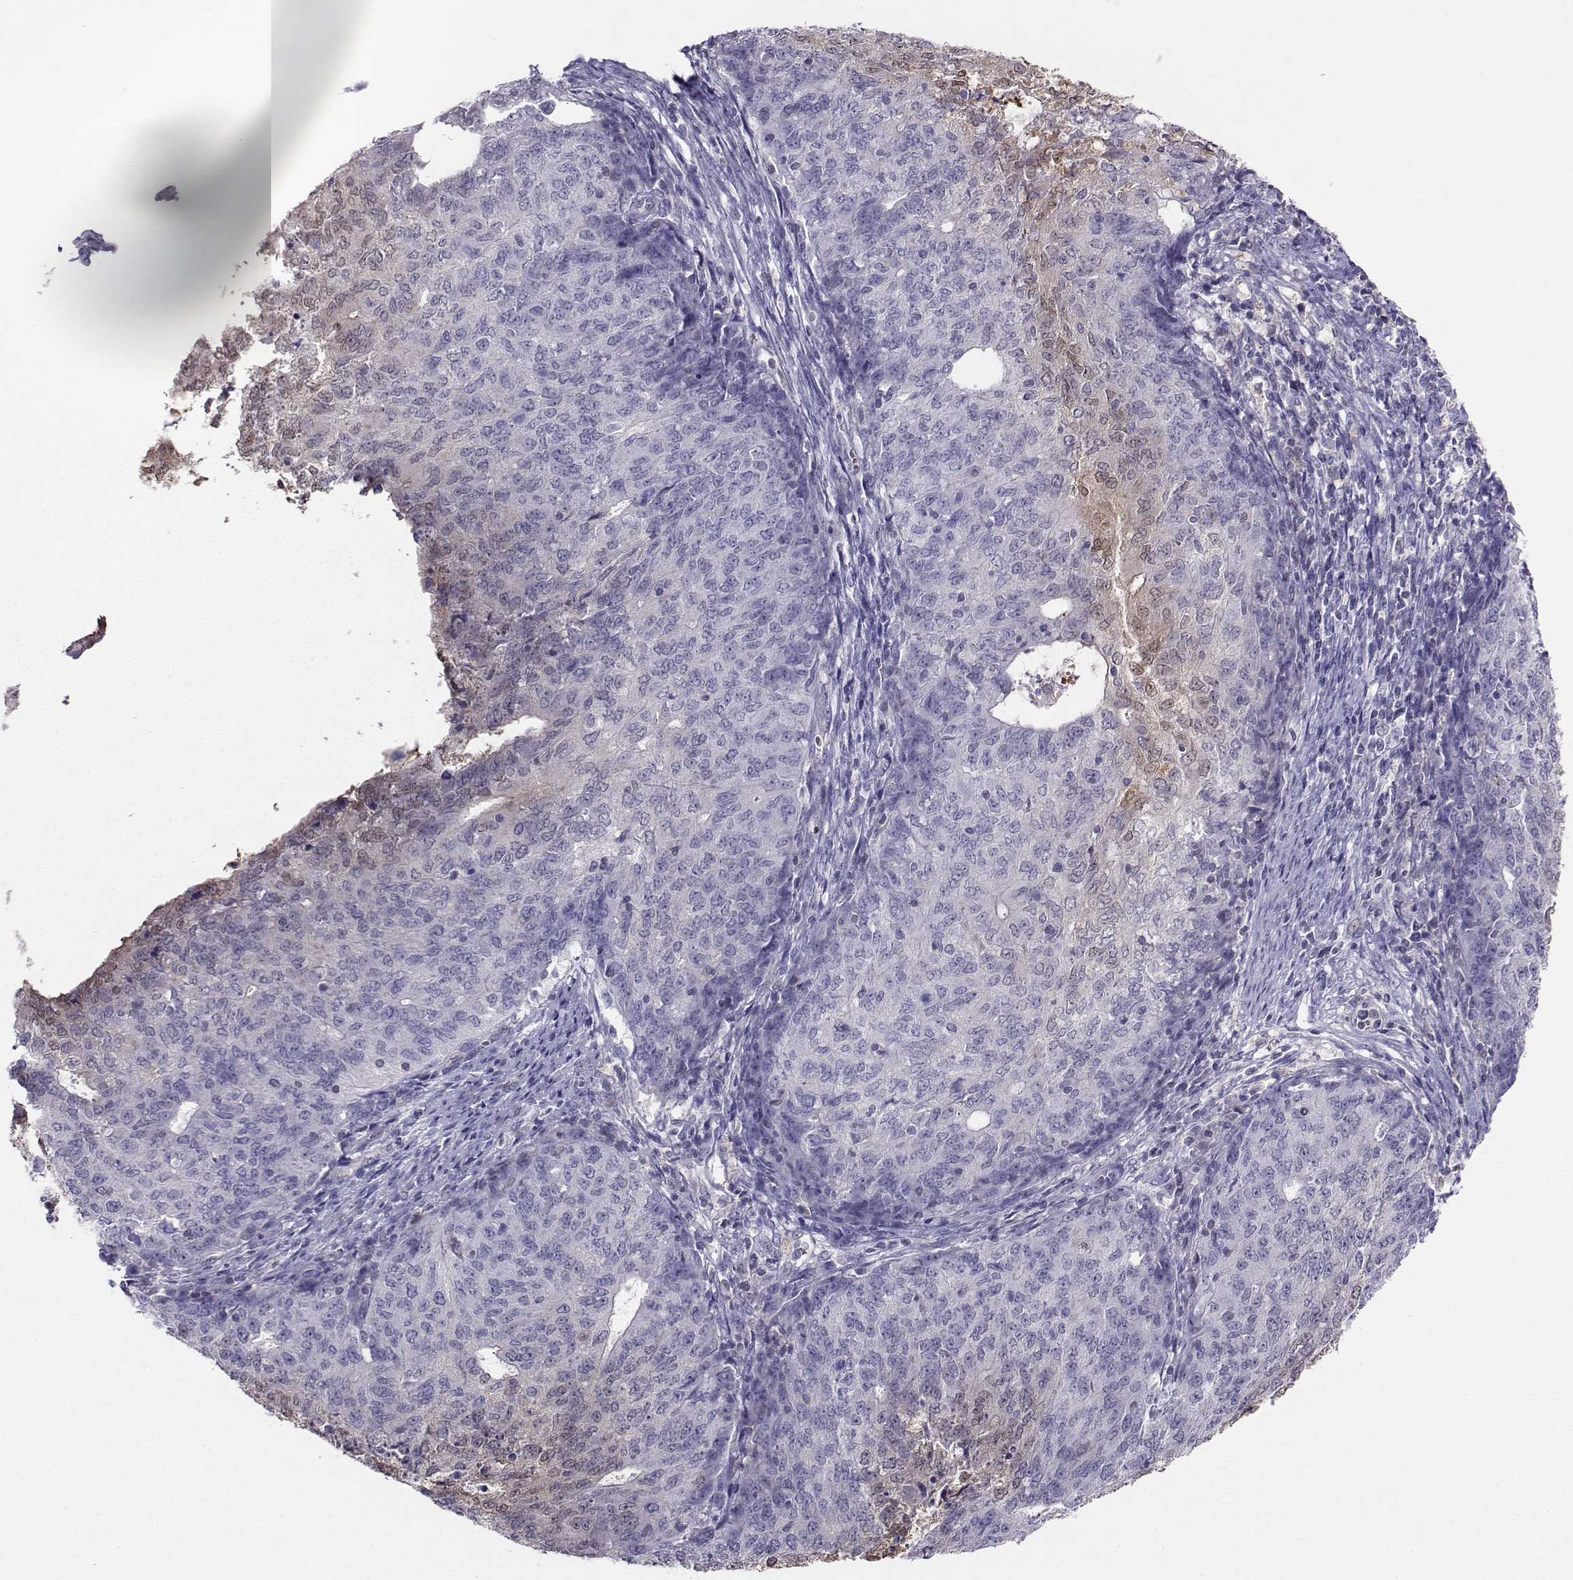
{"staining": {"intensity": "negative", "quantity": "none", "location": "none"}, "tissue": "endometrial cancer", "cell_type": "Tumor cells", "image_type": "cancer", "snomed": [{"axis": "morphology", "description": "Adenocarcinoma, NOS"}, {"axis": "topography", "description": "Endometrium"}], "caption": "Protein analysis of endometrial adenocarcinoma displays no significant expression in tumor cells.", "gene": "PGK1", "patient": {"sex": "female", "age": 82}}